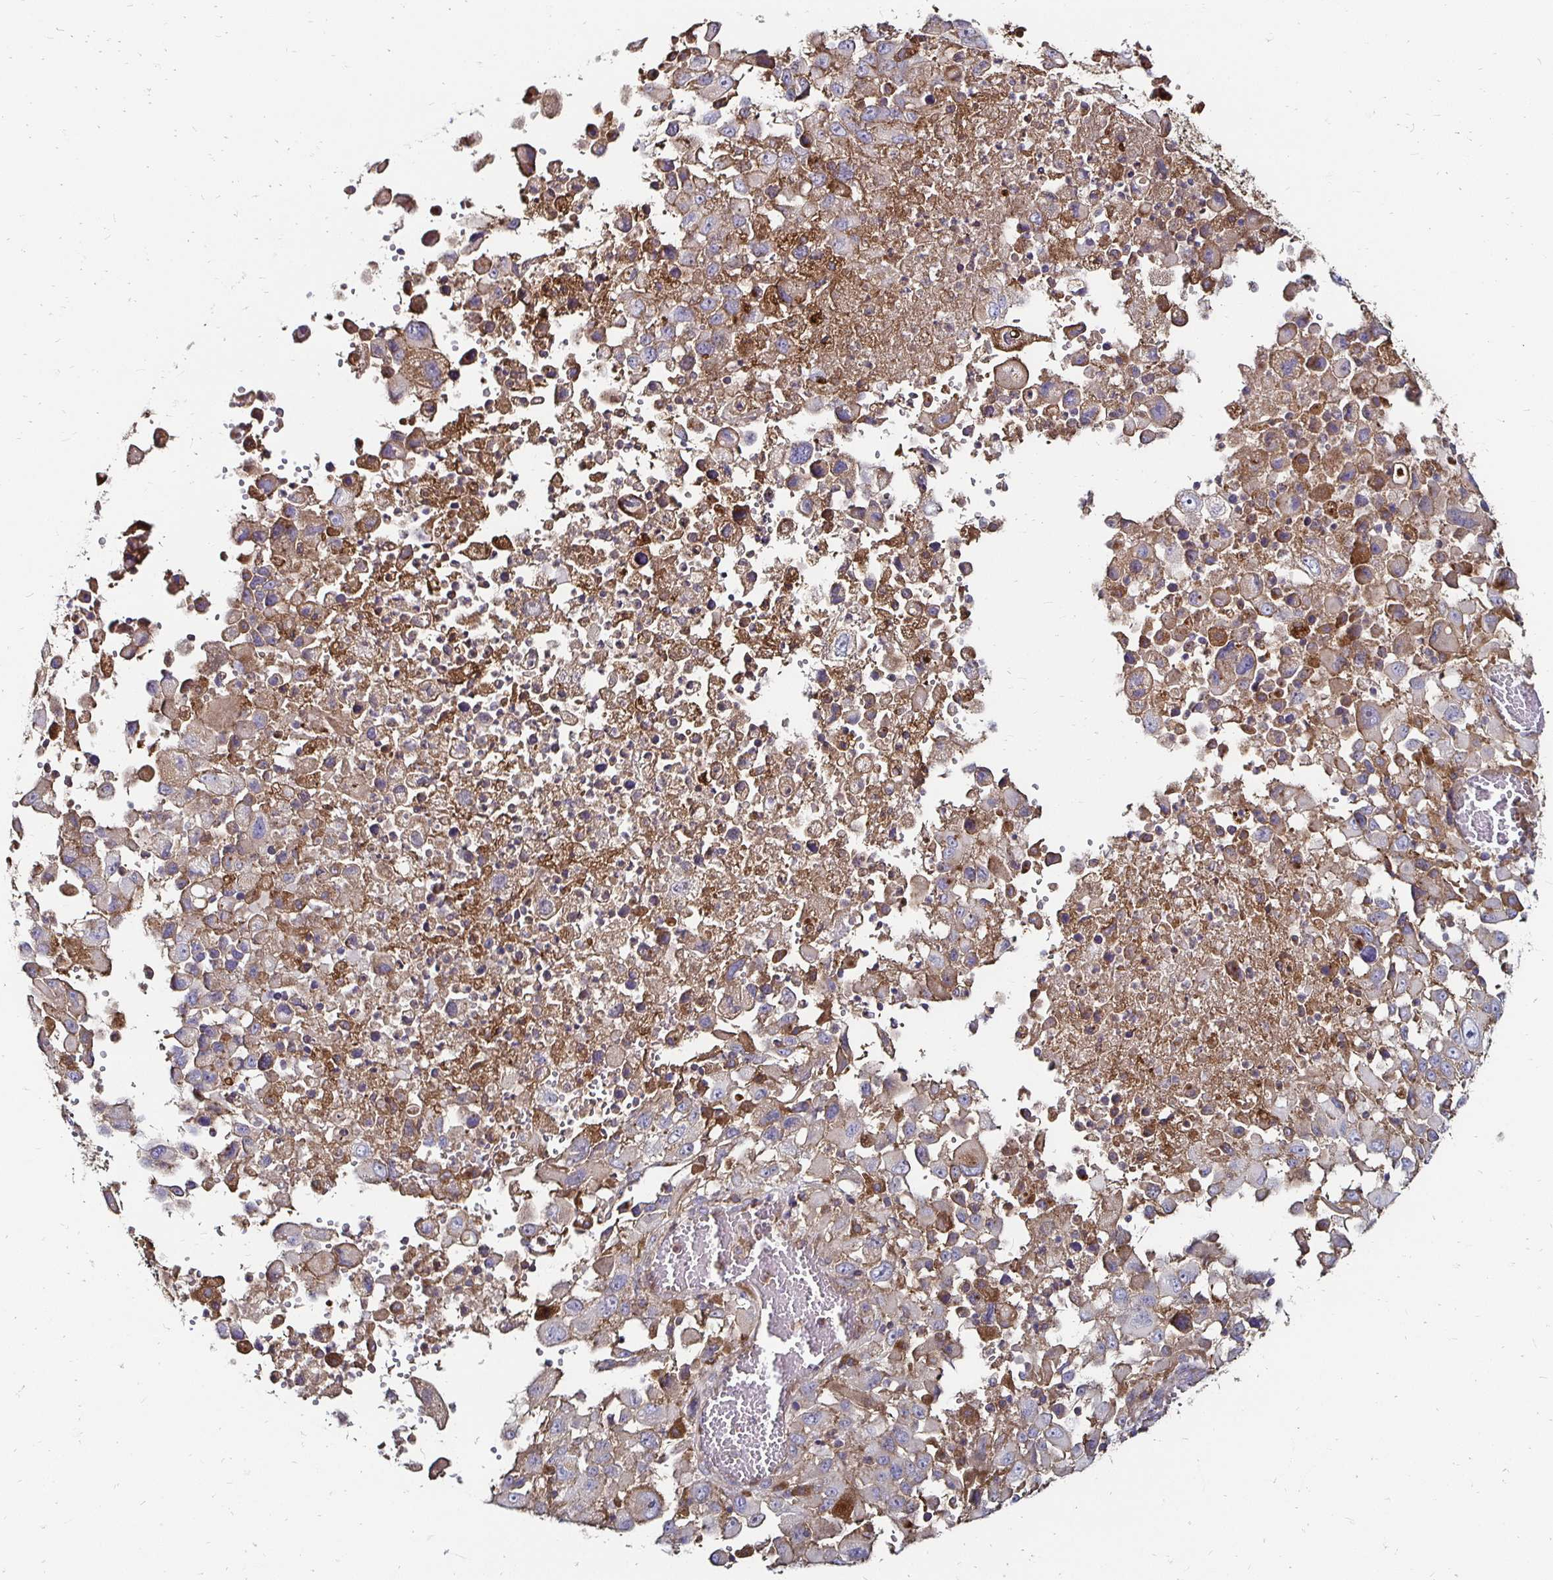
{"staining": {"intensity": "negative", "quantity": "none", "location": "none"}, "tissue": "melanoma", "cell_type": "Tumor cells", "image_type": "cancer", "snomed": [{"axis": "morphology", "description": "Malignant melanoma, Metastatic site"}, {"axis": "topography", "description": "Soft tissue"}], "caption": "A photomicrograph of human melanoma is negative for staining in tumor cells.", "gene": "NCSTN", "patient": {"sex": "male", "age": 50}}